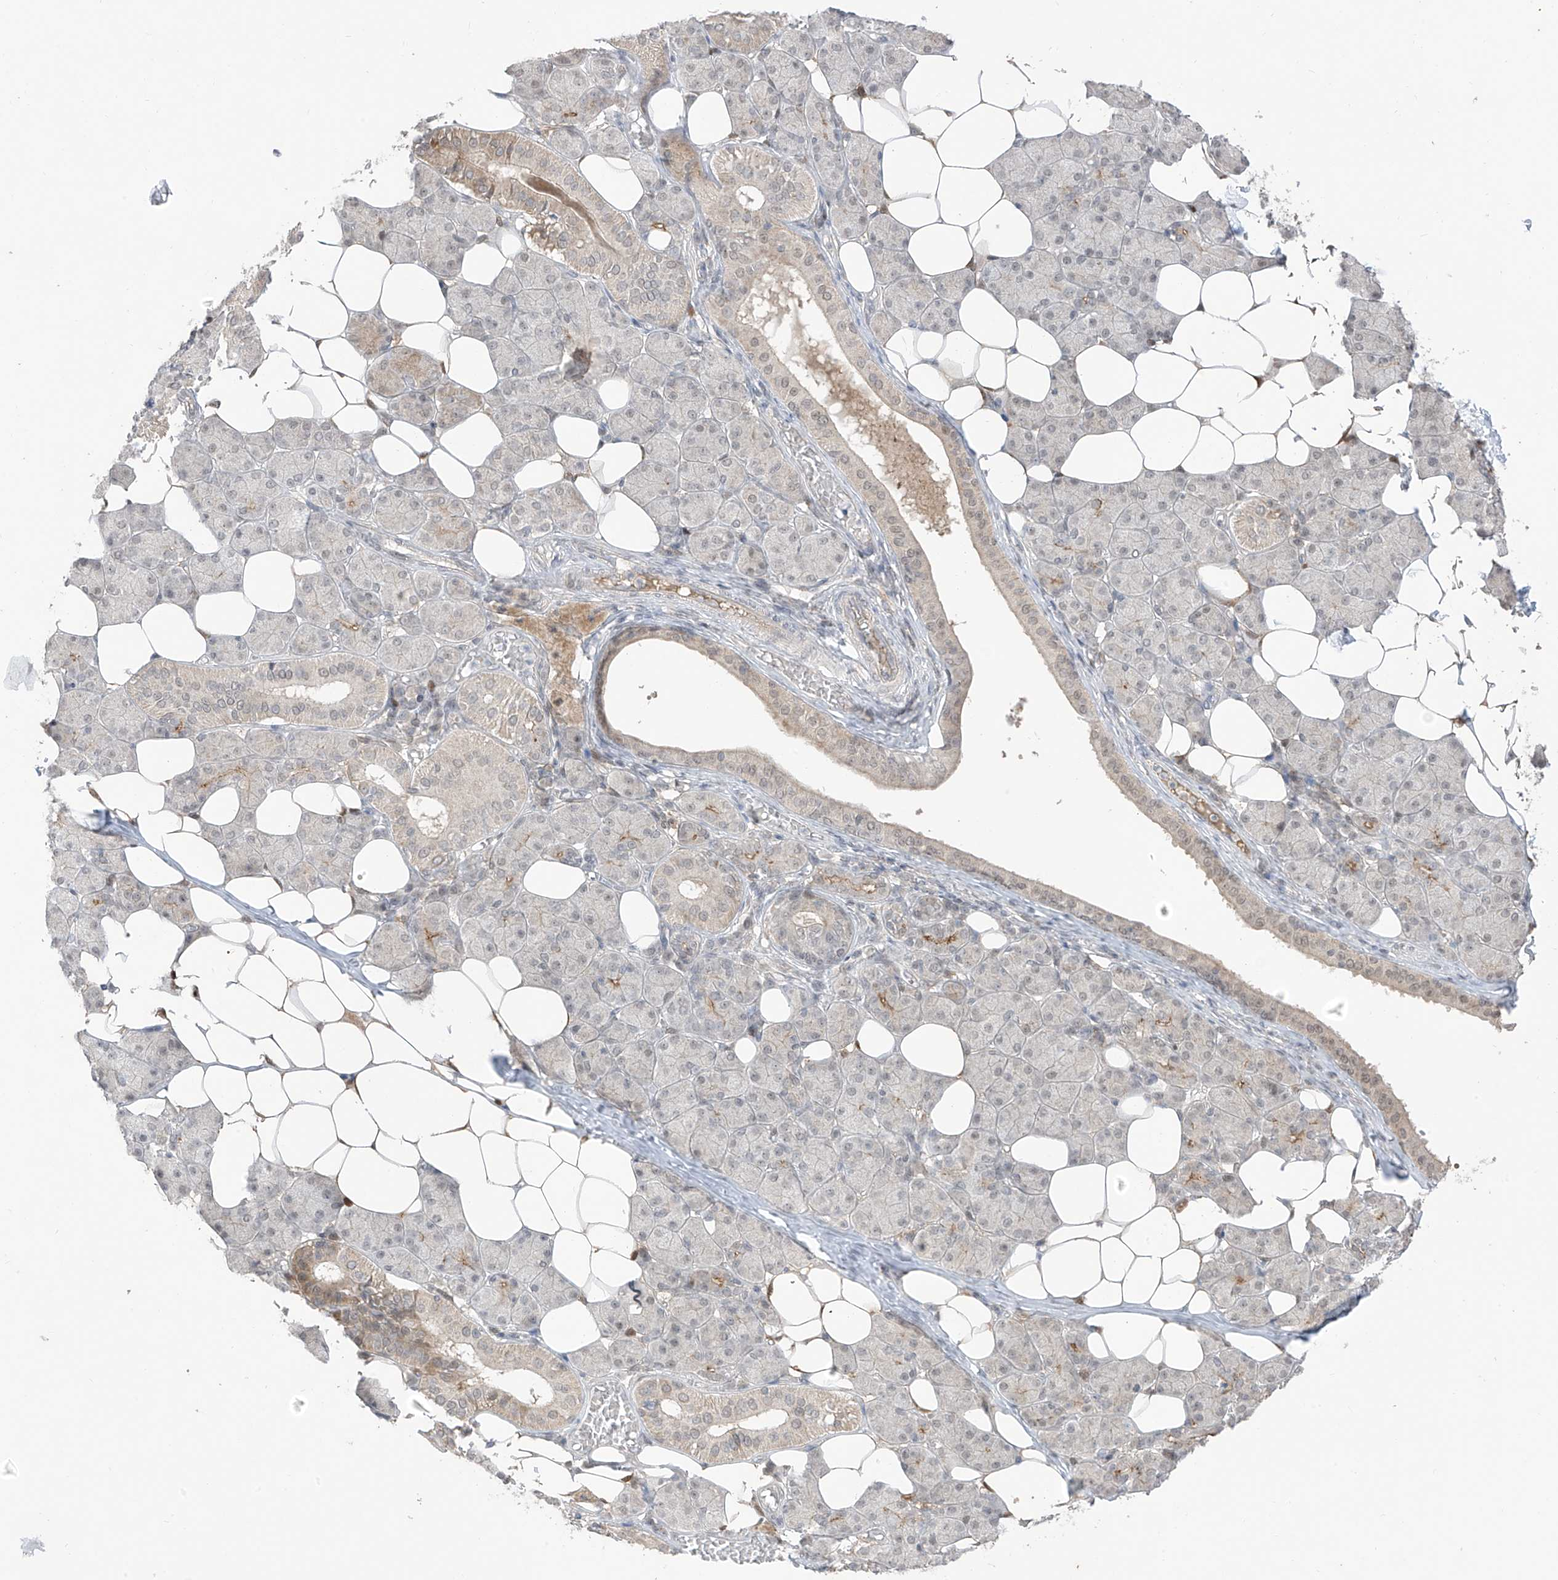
{"staining": {"intensity": "moderate", "quantity": "25%-75%", "location": "cytoplasmic/membranous"}, "tissue": "salivary gland", "cell_type": "Glandular cells", "image_type": "normal", "snomed": [{"axis": "morphology", "description": "Normal tissue, NOS"}, {"axis": "topography", "description": "Salivary gland"}], "caption": "Immunohistochemistry image of normal salivary gland: salivary gland stained using immunohistochemistry demonstrates medium levels of moderate protein expression localized specifically in the cytoplasmic/membranous of glandular cells, appearing as a cytoplasmic/membranous brown color.", "gene": "OGT", "patient": {"sex": "female", "age": 33}}